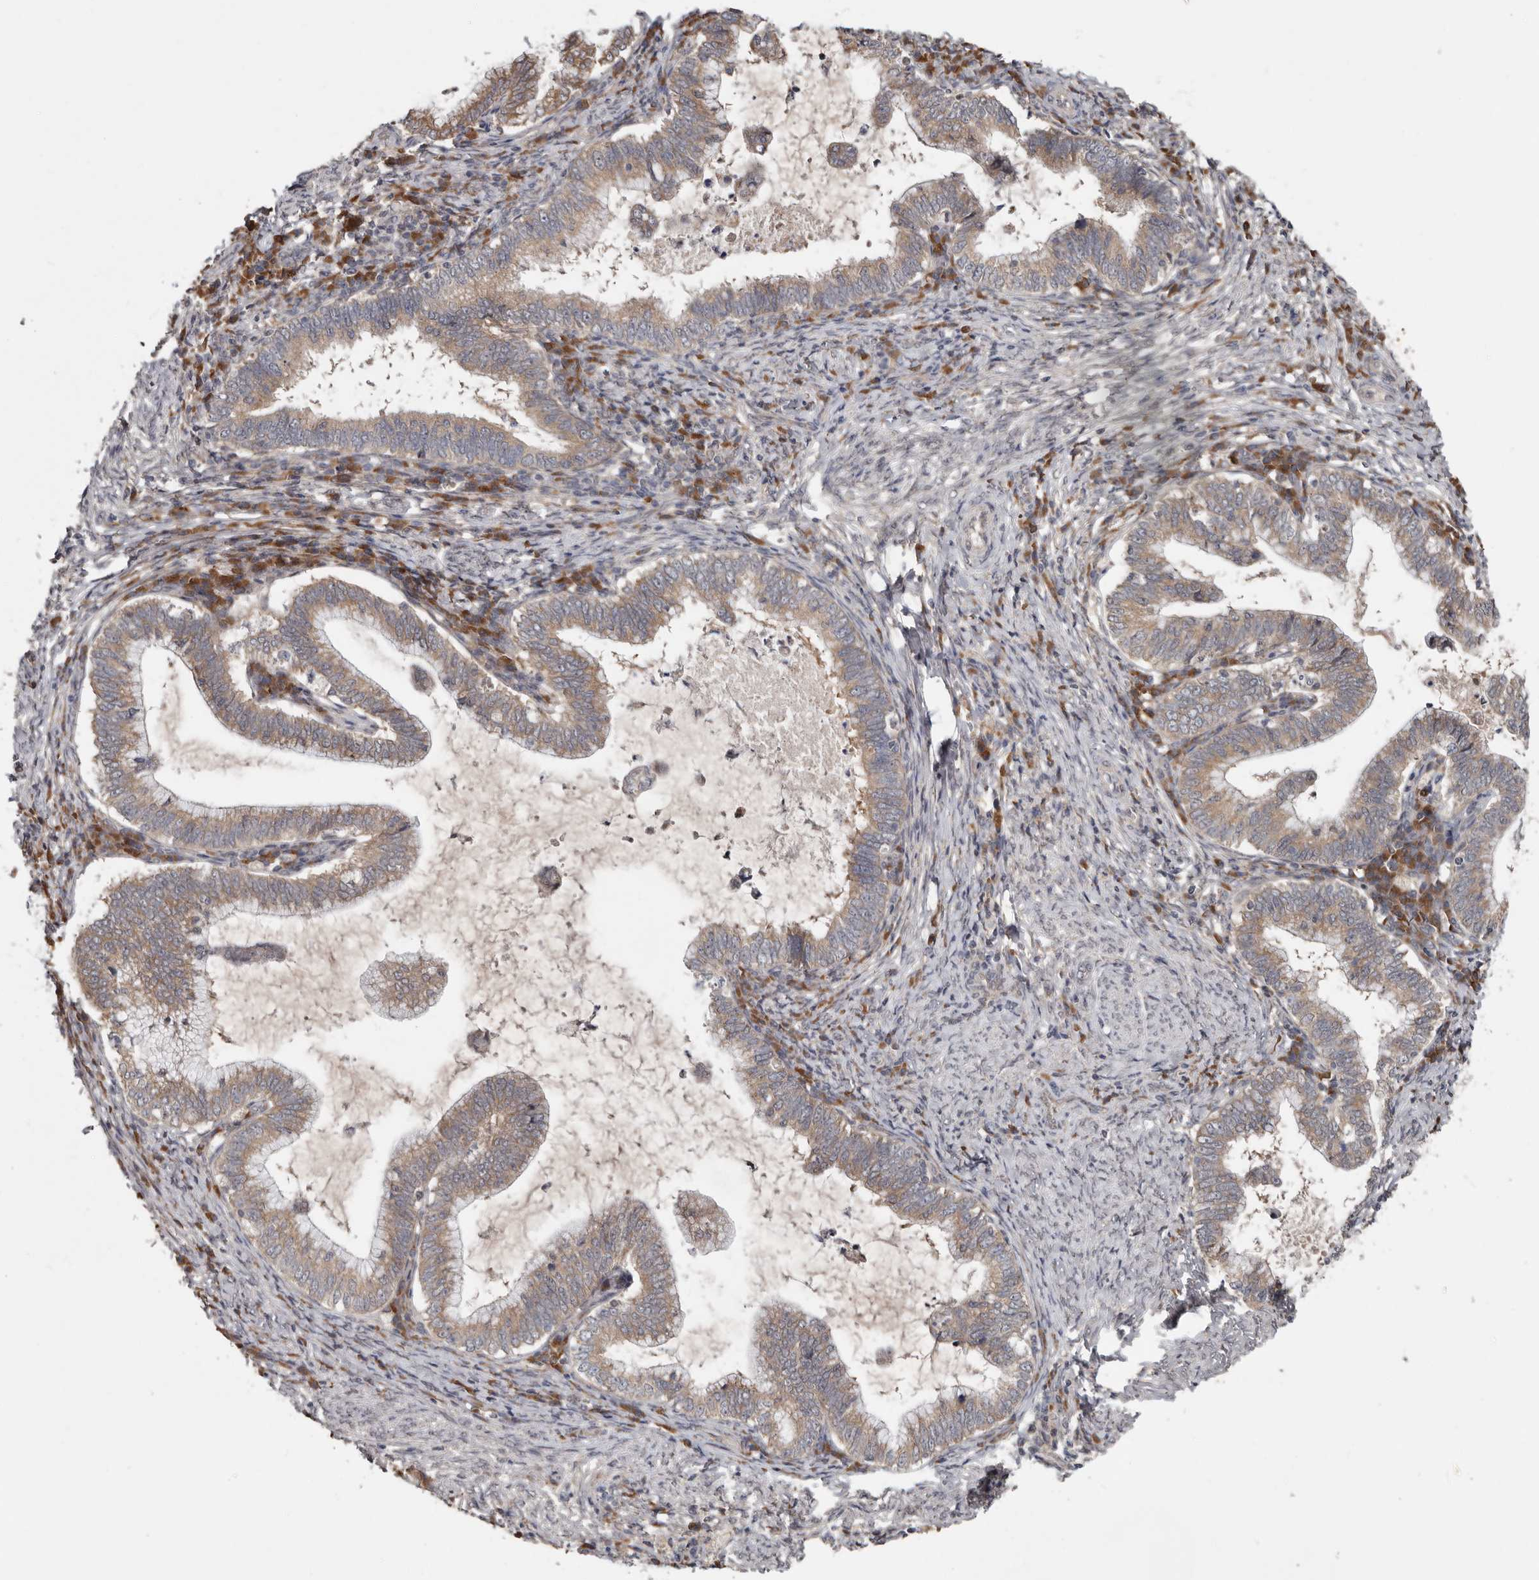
{"staining": {"intensity": "moderate", "quantity": ">75%", "location": "cytoplasmic/membranous"}, "tissue": "cervical cancer", "cell_type": "Tumor cells", "image_type": "cancer", "snomed": [{"axis": "morphology", "description": "Adenocarcinoma, NOS"}, {"axis": "topography", "description": "Cervix"}], "caption": "Immunohistochemical staining of adenocarcinoma (cervical) exhibits medium levels of moderate cytoplasmic/membranous protein positivity in approximately >75% of tumor cells.", "gene": "CHML", "patient": {"sex": "female", "age": 36}}